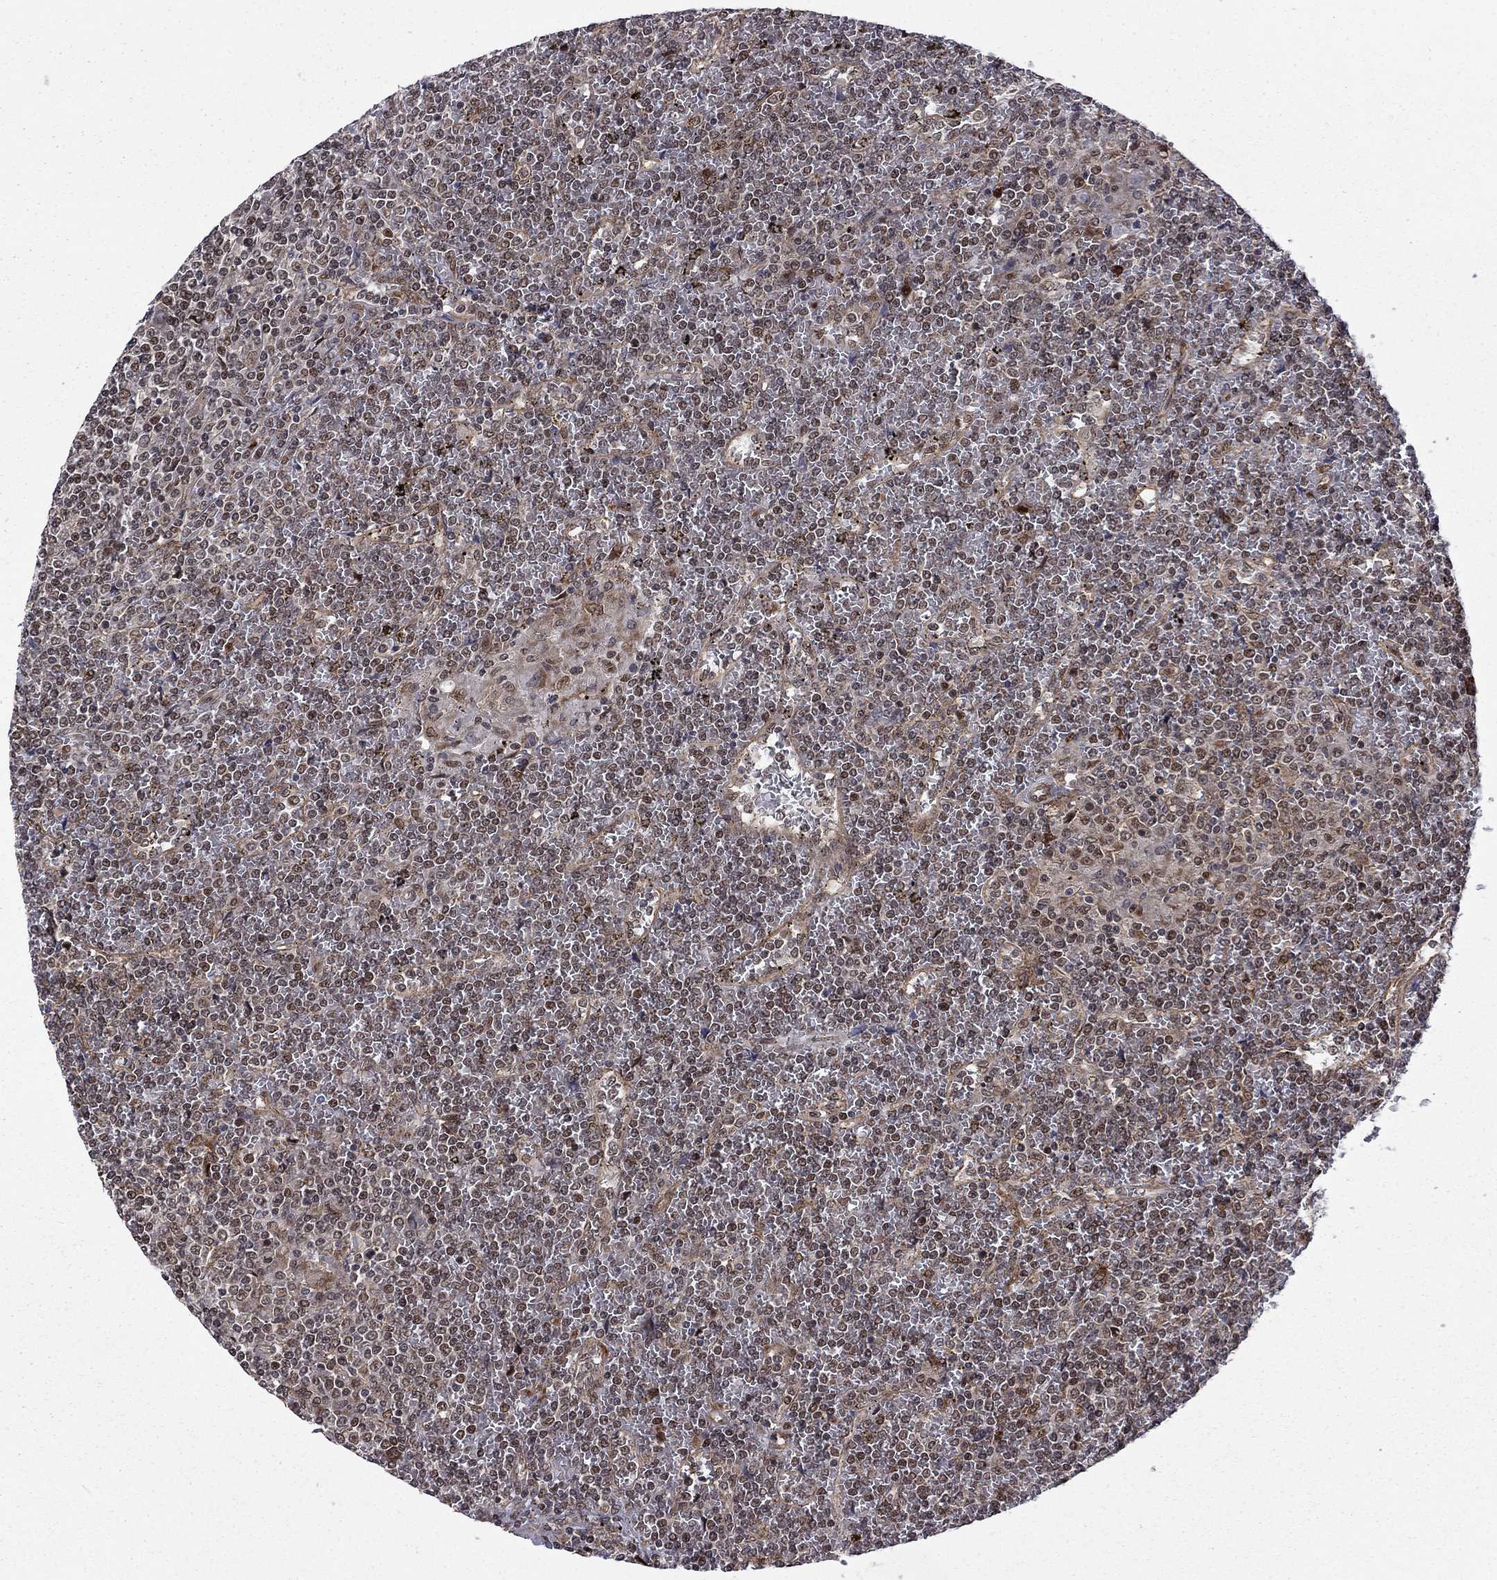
{"staining": {"intensity": "negative", "quantity": "none", "location": "none"}, "tissue": "lymphoma", "cell_type": "Tumor cells", "image_type": "cancer", "snomed": [{"axis": "morphology", "description": "Malignant lymphoma, non-Hodgkin's type, Low grade"}, {"axis": "topography", "description": "Spleen"}], "caption": "A high-resolution histopathology image shows IHC staining of lymphoma, which reveals no significant expression in tumor cells.", "gene": "KPNA3", "patient": {"sex": "female", "age": 19}}